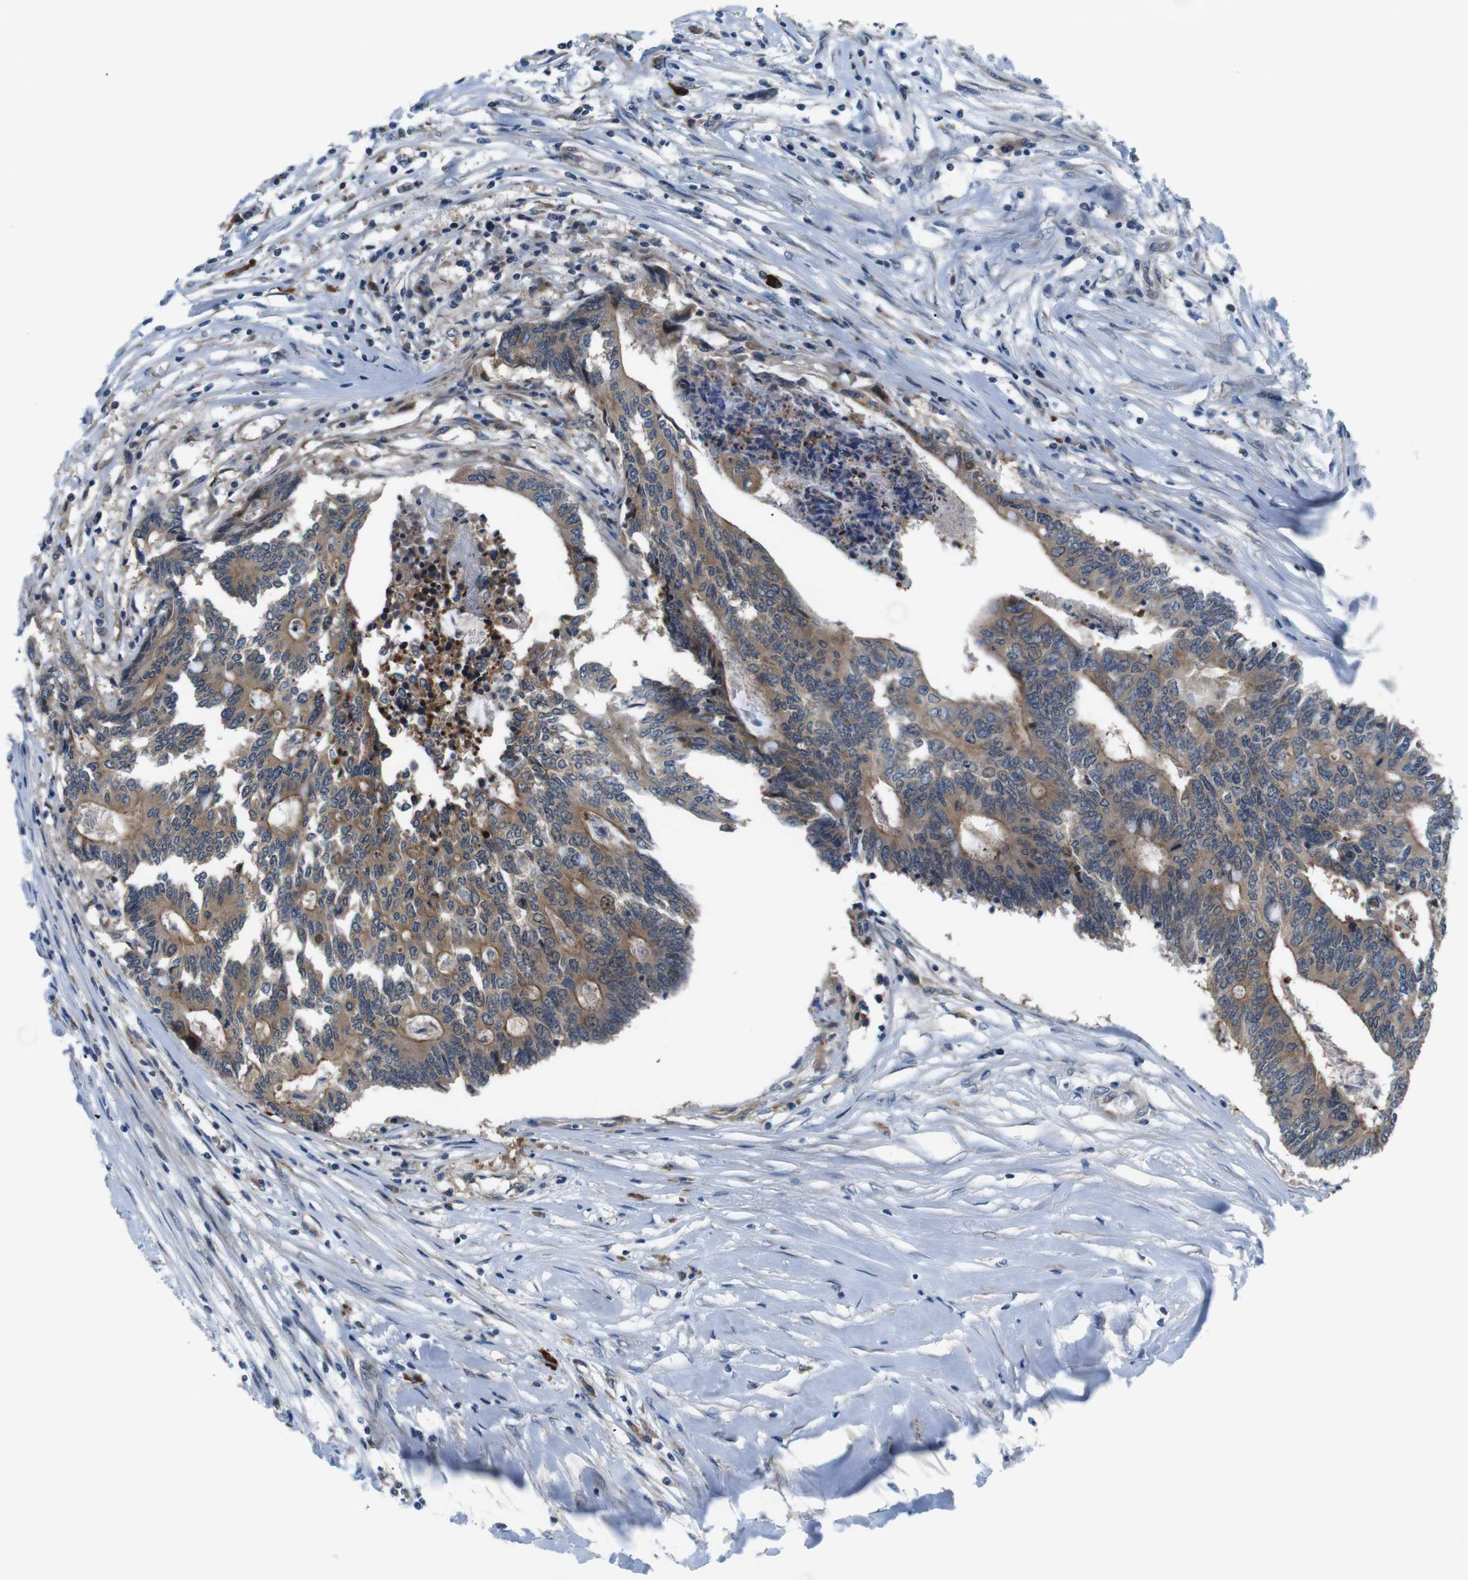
{"staining": {"intensity": "moderate", "quantity": ">75%", "location": "cytoplasmic/membranous"}, "tissue": "colorectal cancer", "cell_type": "Tumor cells", "image_type": "cancer", "snomed": [{"axis": "morphology", "description": "Adenocarcinoma, NOS"}, {"axis": "topography", "description": "Rectum"}], "caption": "Tumor cells demonstrate medium levels of moderate cytoplasmic/membranous positivity in about >75% of cells in human colorectal cancer.", "gene": "JAK1", "patient": {"sex": "male", "age": 63}}